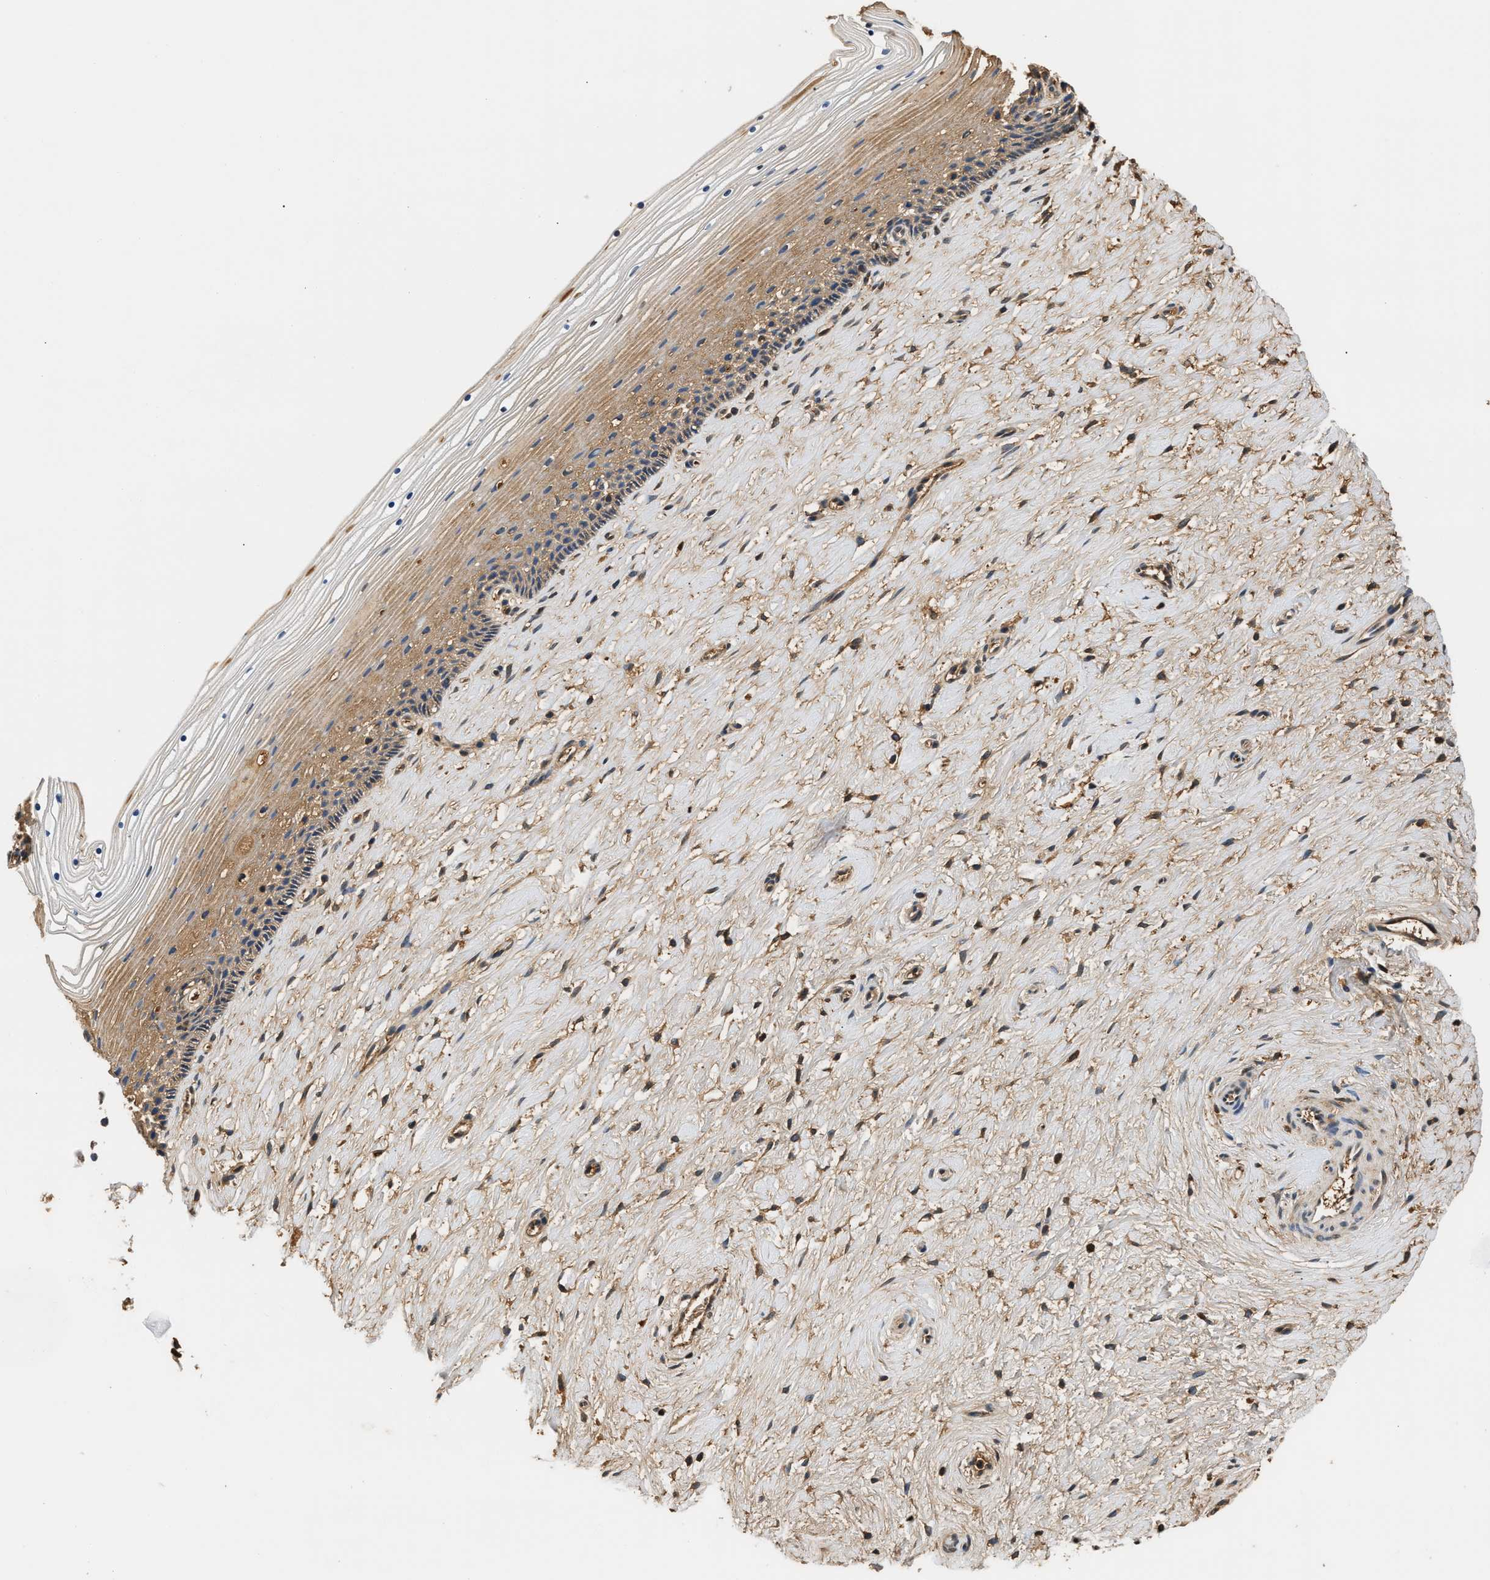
{"staining": {"intensity": "weak", "quantity": ">75%", "location": "cytoplasmic/membranous"}, "tissue": "cervix", "cell_type": "Squamous epithelial cells", "image_type": "normal", "snomed": [{"axis": "morphology", "description": "Normal tissue, NOS"}, {"axis": "topography", "description": "Cervix"}], "caption": "Immunohistochemical staining of normal human cervix shows weak cytoplasmic/membranous protein expression in approximately >75% of squamous epithelial cells. Nuclei are stained in blue.", "gene": "GPI", "patient": {"sex": "female", "age": 39}}